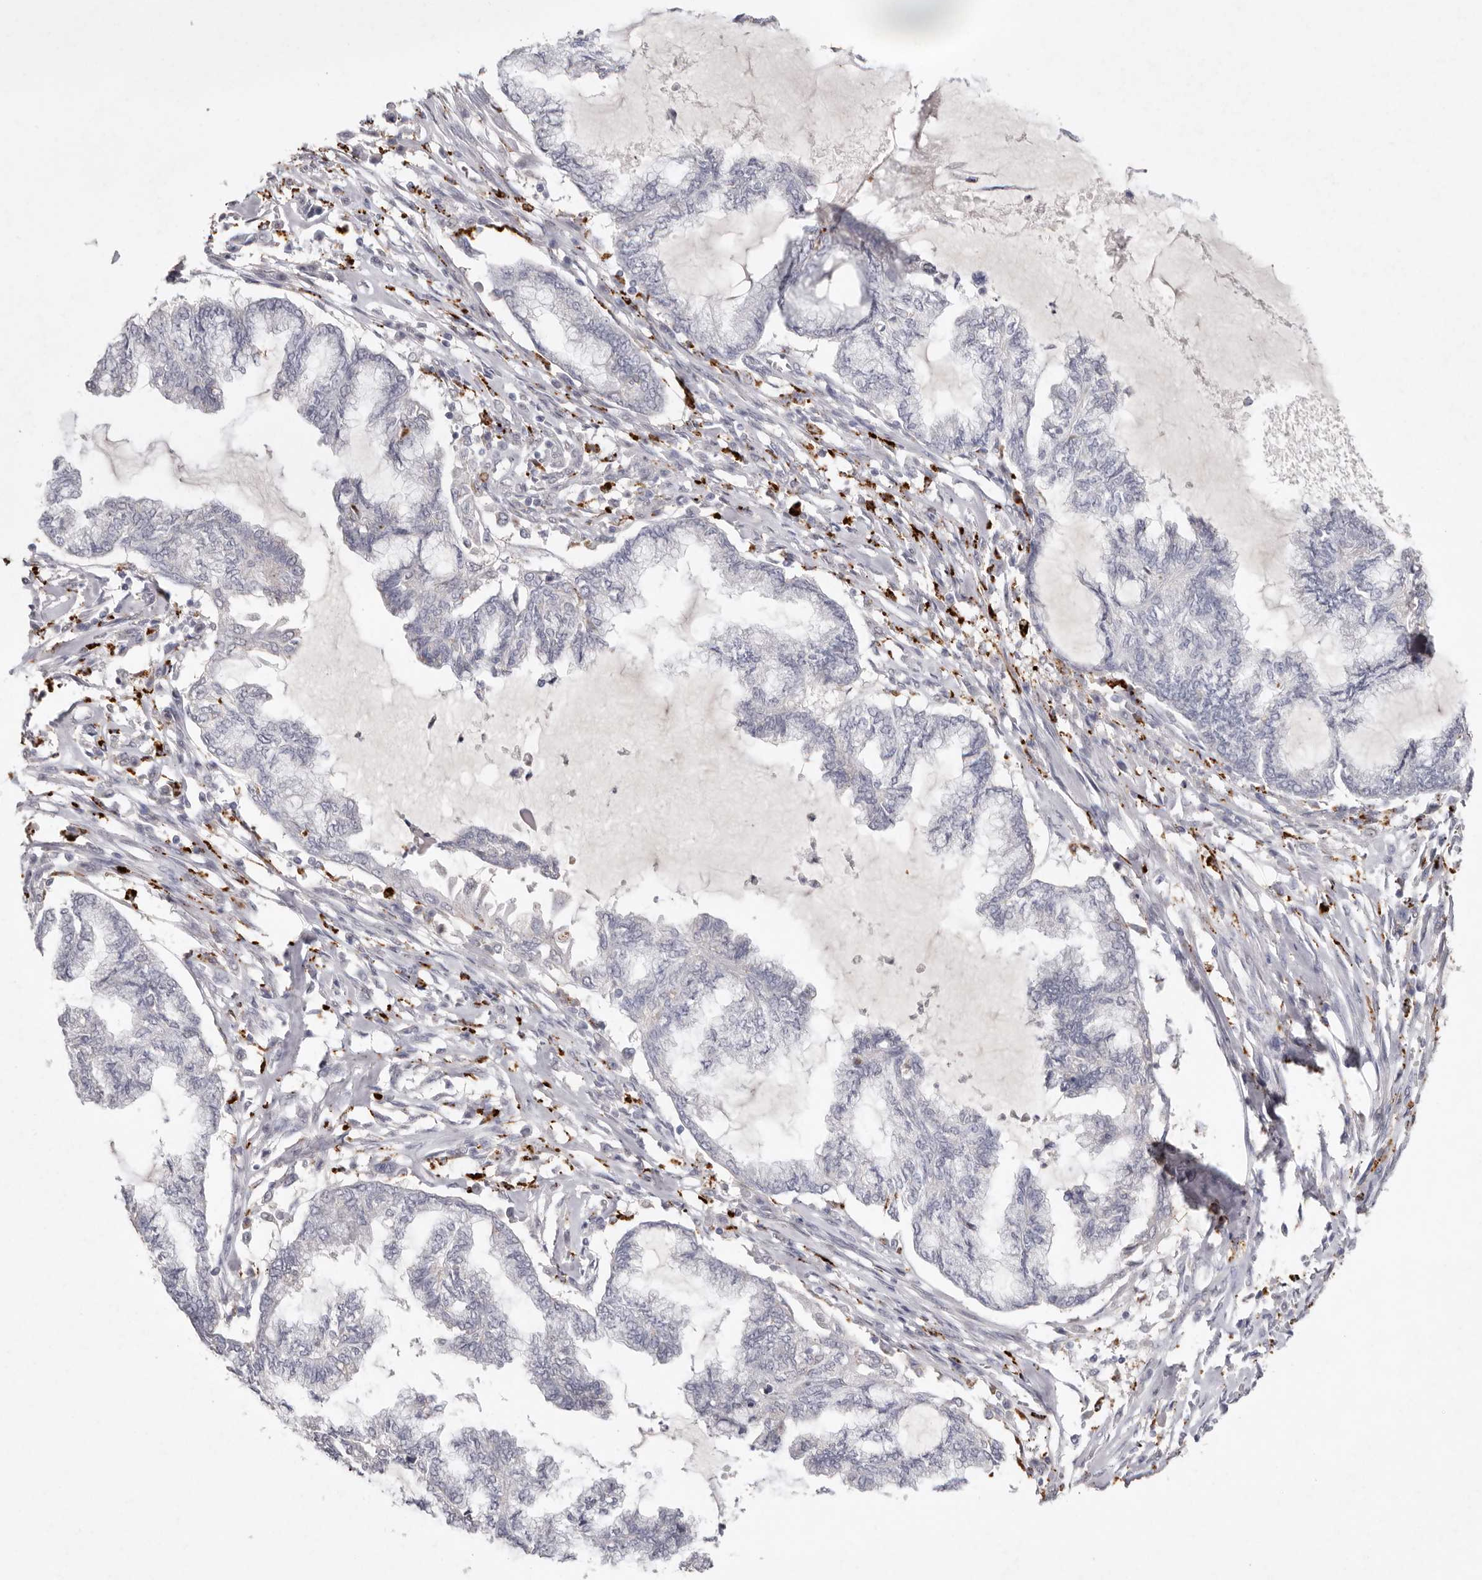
{"staining": {"intensity": "negative", "quantity": "none", "location": "none"}, "tissue": "endometrial cancer", "cell_type": "Tumor cells", "image_type": "cancer", "snomed": [{"axis": "morphology", "description": "Adenocarcinoma, NOS"}, {"axis": "topography", "description": "Endometrium"}], "caption": "High magnification brightfield microscopy of adenocarcinoma (endometrial) stained with DAB (3,3'-diaminobenzidine) (brown) and counterstained with hematoxylin (blue): tumor cells show no significant staining.", "gene": "FAM185A", "patient": {"sex": "female", "age": 86}}